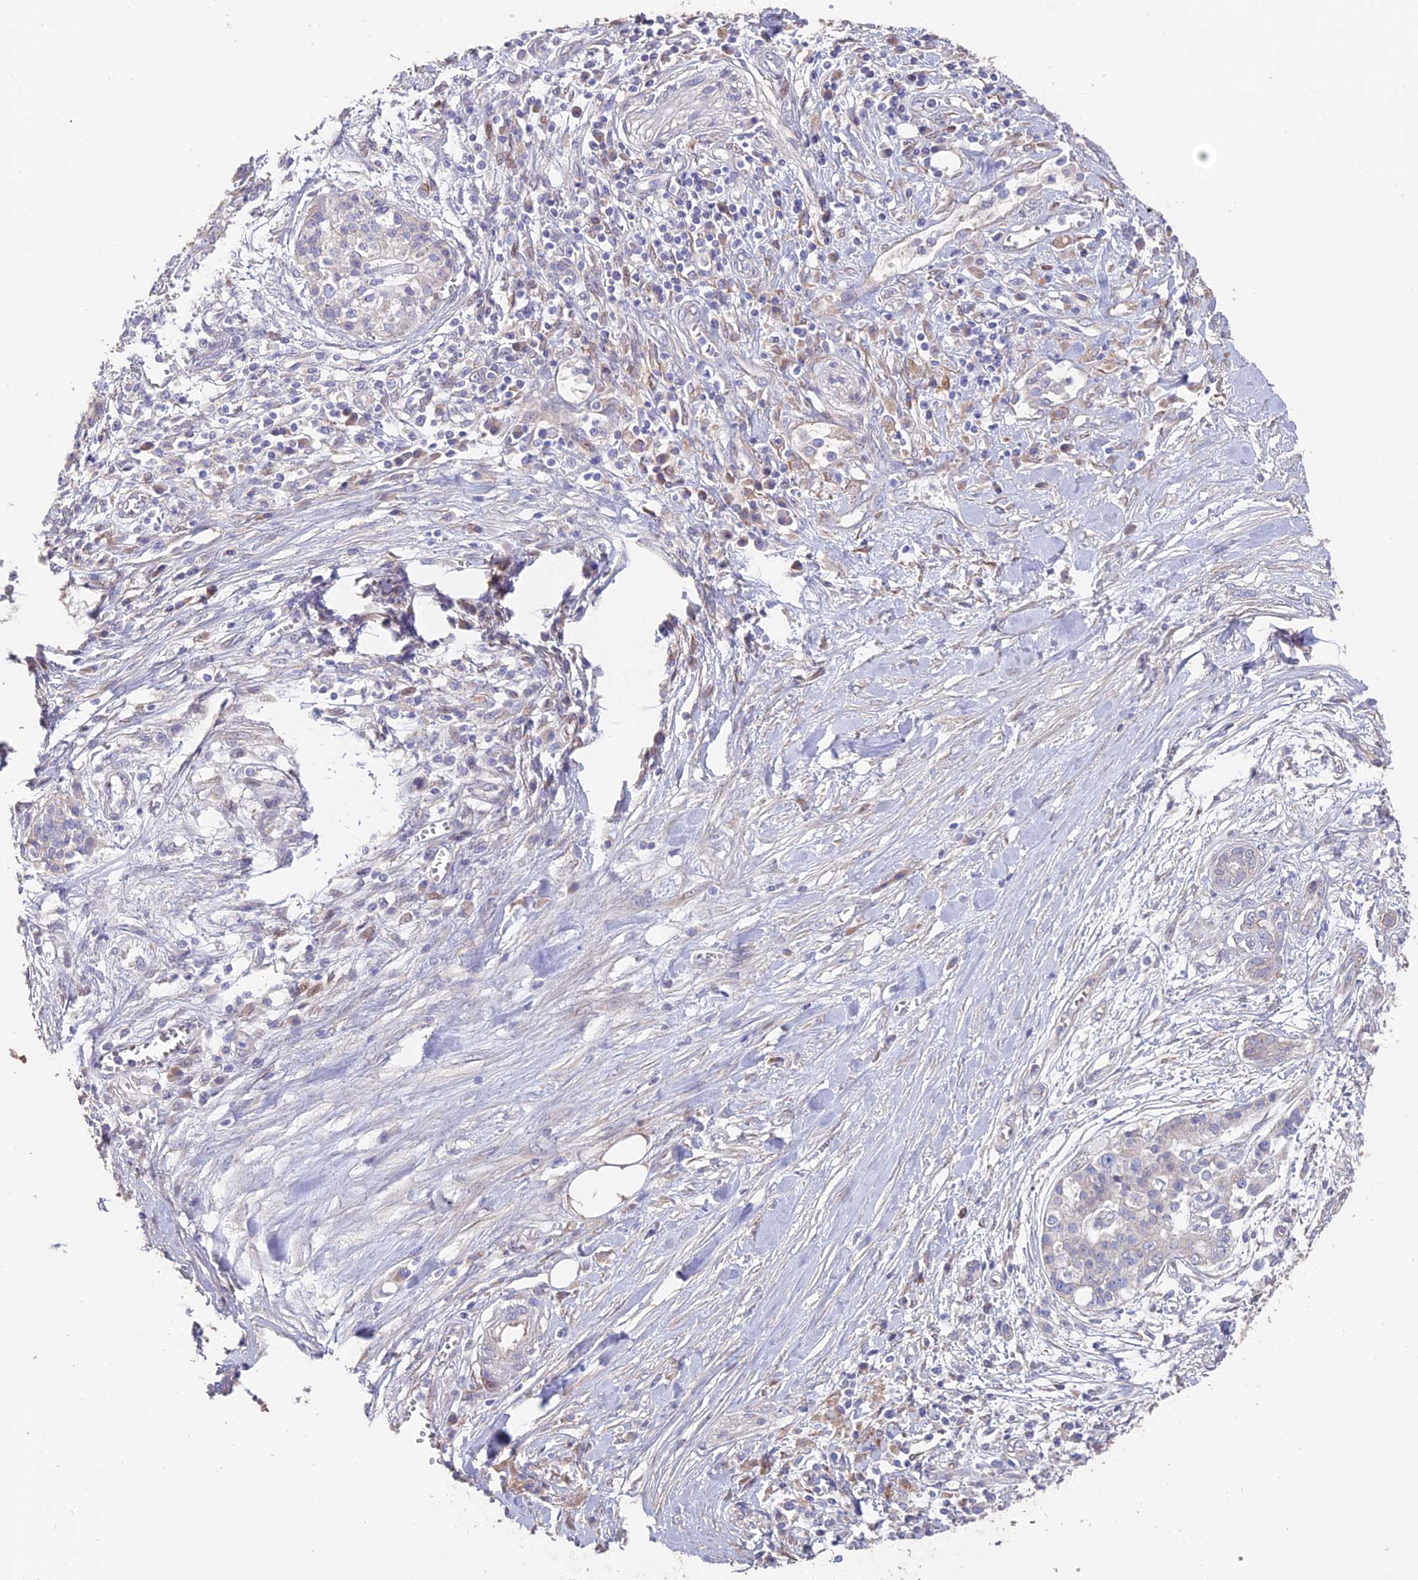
{"staining": {"intensity": "negative", "quantity": "none", "location": "none"}, "tissue": "pancreatic cancer", "cell_type": "Tumor cells", "image_type": "cancer", "snomed": [{"axis": "morphology", "description": "Adenocarcinoma, NOS"}, {"axis": "topography", "description": "Pancreas"}], "caption": "Immunohistochemistry (IHC) of human pancreatic cancer displays no expression in tumor cells.", "gene": "FAM168B", "patient": {"sex": "female", "age": 56}}